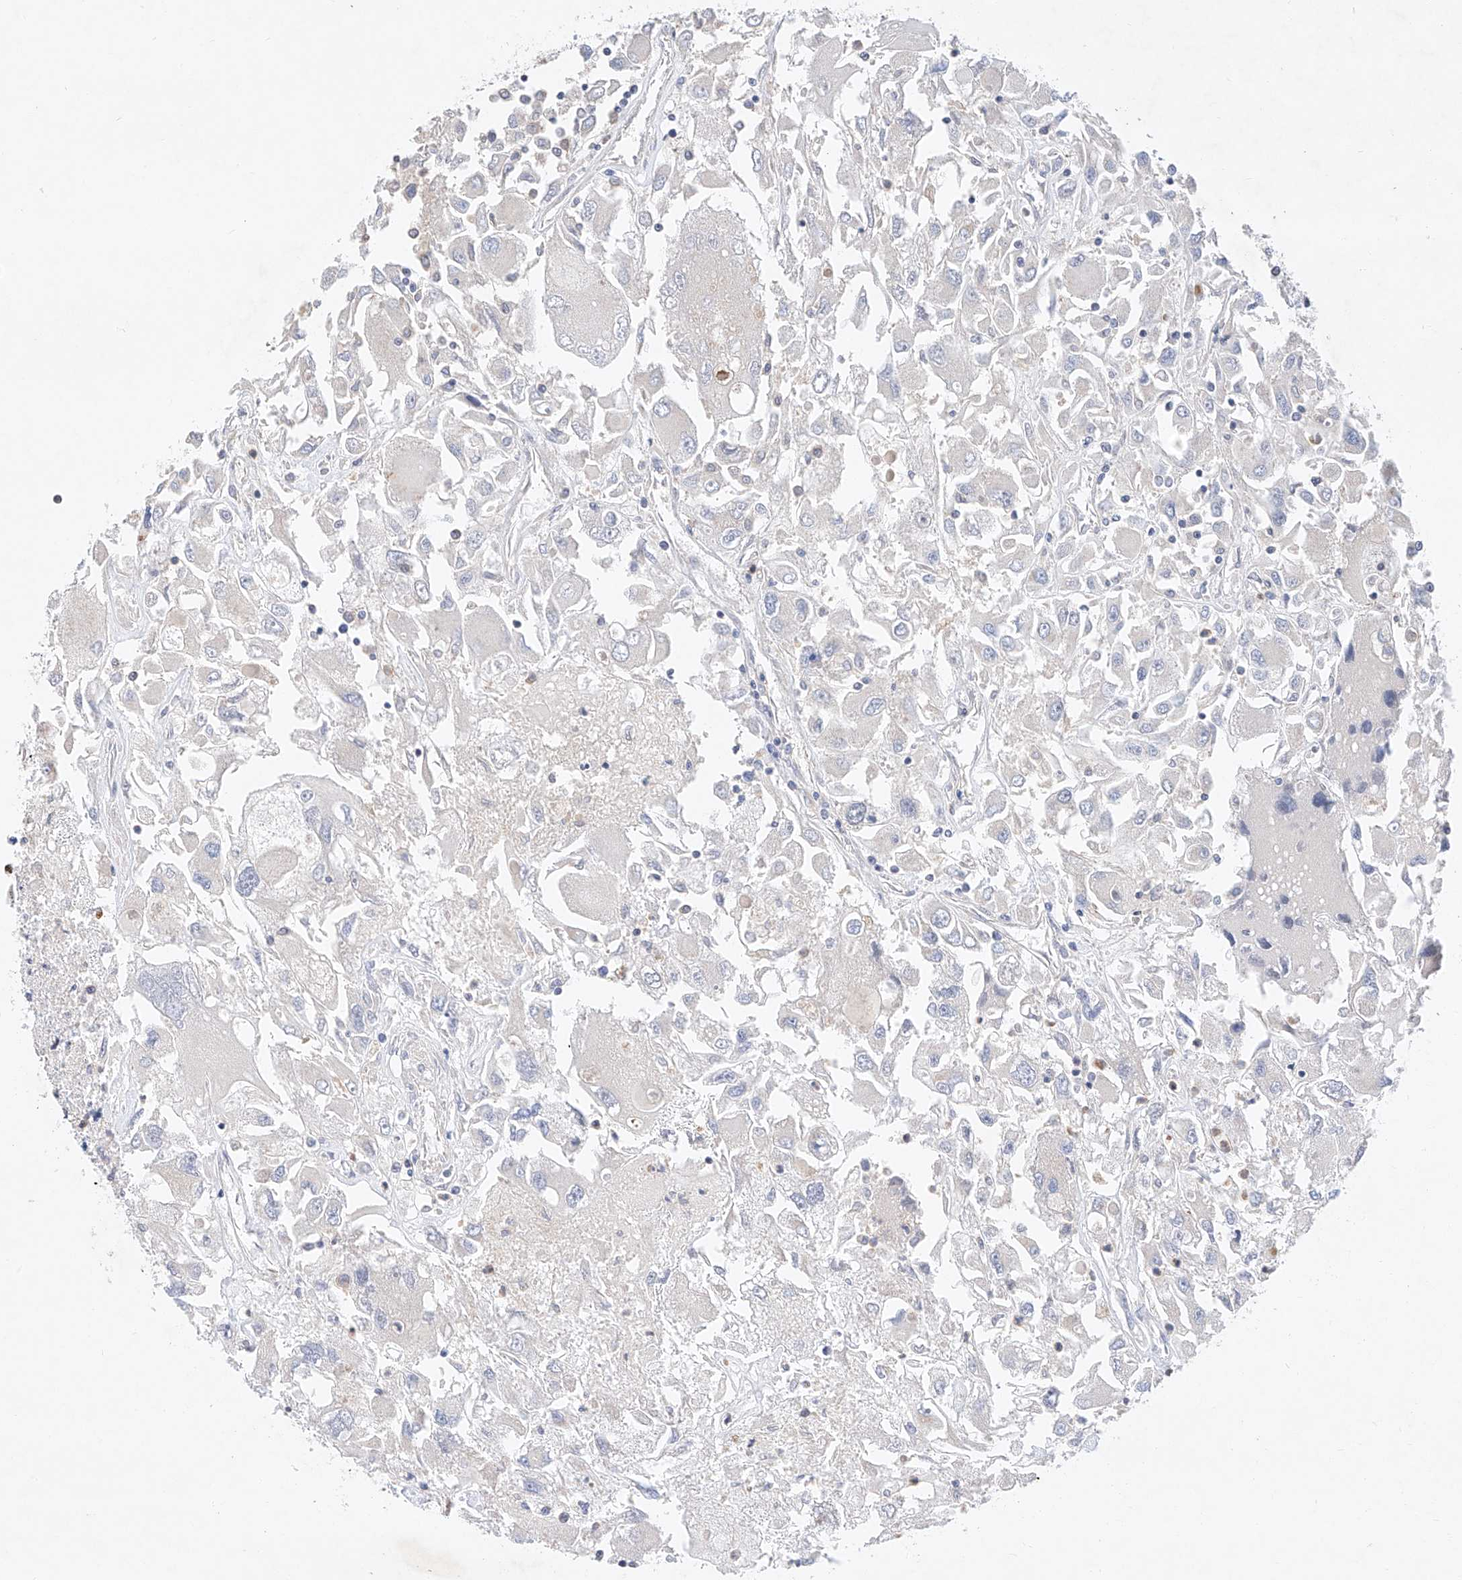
{"staining": {"intensity": "negative", "quantity": "none", "location": "none"}, "tissue": "renal cancer", "cell_type": "Tumor cells", "image_type": "cancer", "snomed": [{"axis": "morphology", "description": "Adenocarcinoma, NOS"}, {"axis": "topography", "description": "Kidney"}], "caption": "Immunohistochemical staining of renal cancer shows no significant positivity in tumor cells.", "gene": "KCNJ1", "patient": {"sex": "female", "age": 52}}